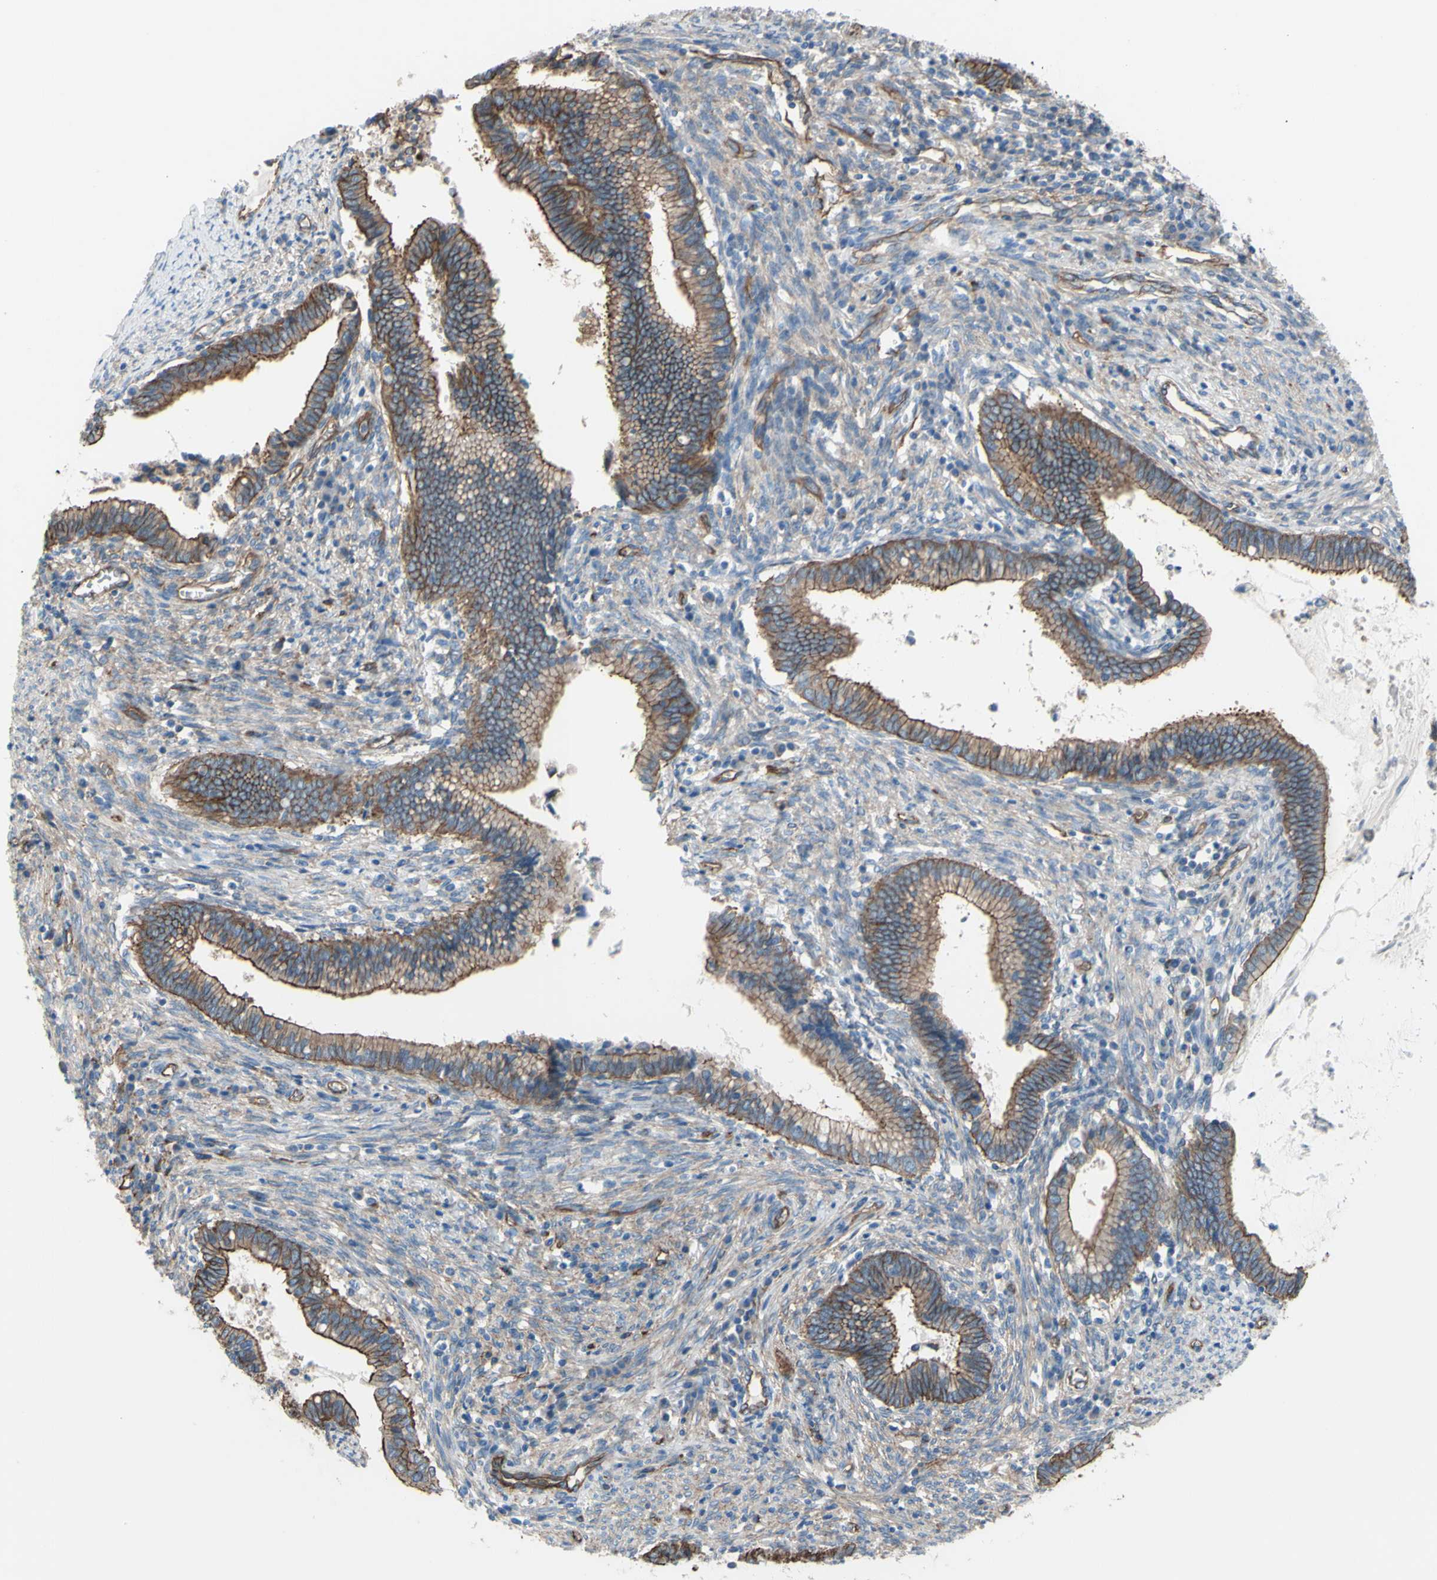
{"staining": {"intensity": "strong", "quantity": ">75%", "location": "cytoplasmic/membranous"}, "tissue": "cervical cancer", "cell_type": "Tumor cells", "image_type": "cancer", "snomed": [{"axis": "morphology", "description": "Adenocarcinoma, NOS"}, {"axis": "topography", "description": "Cervix"}], "caption": "Brown immunohistochemical staining in human adenocarcinoma (cervical) exhibits strong cytoplasmic/membranous expression in about >75% of tumor cells.", "gene": "TPBG", "patient": {"sex": "female", "age": 44}}